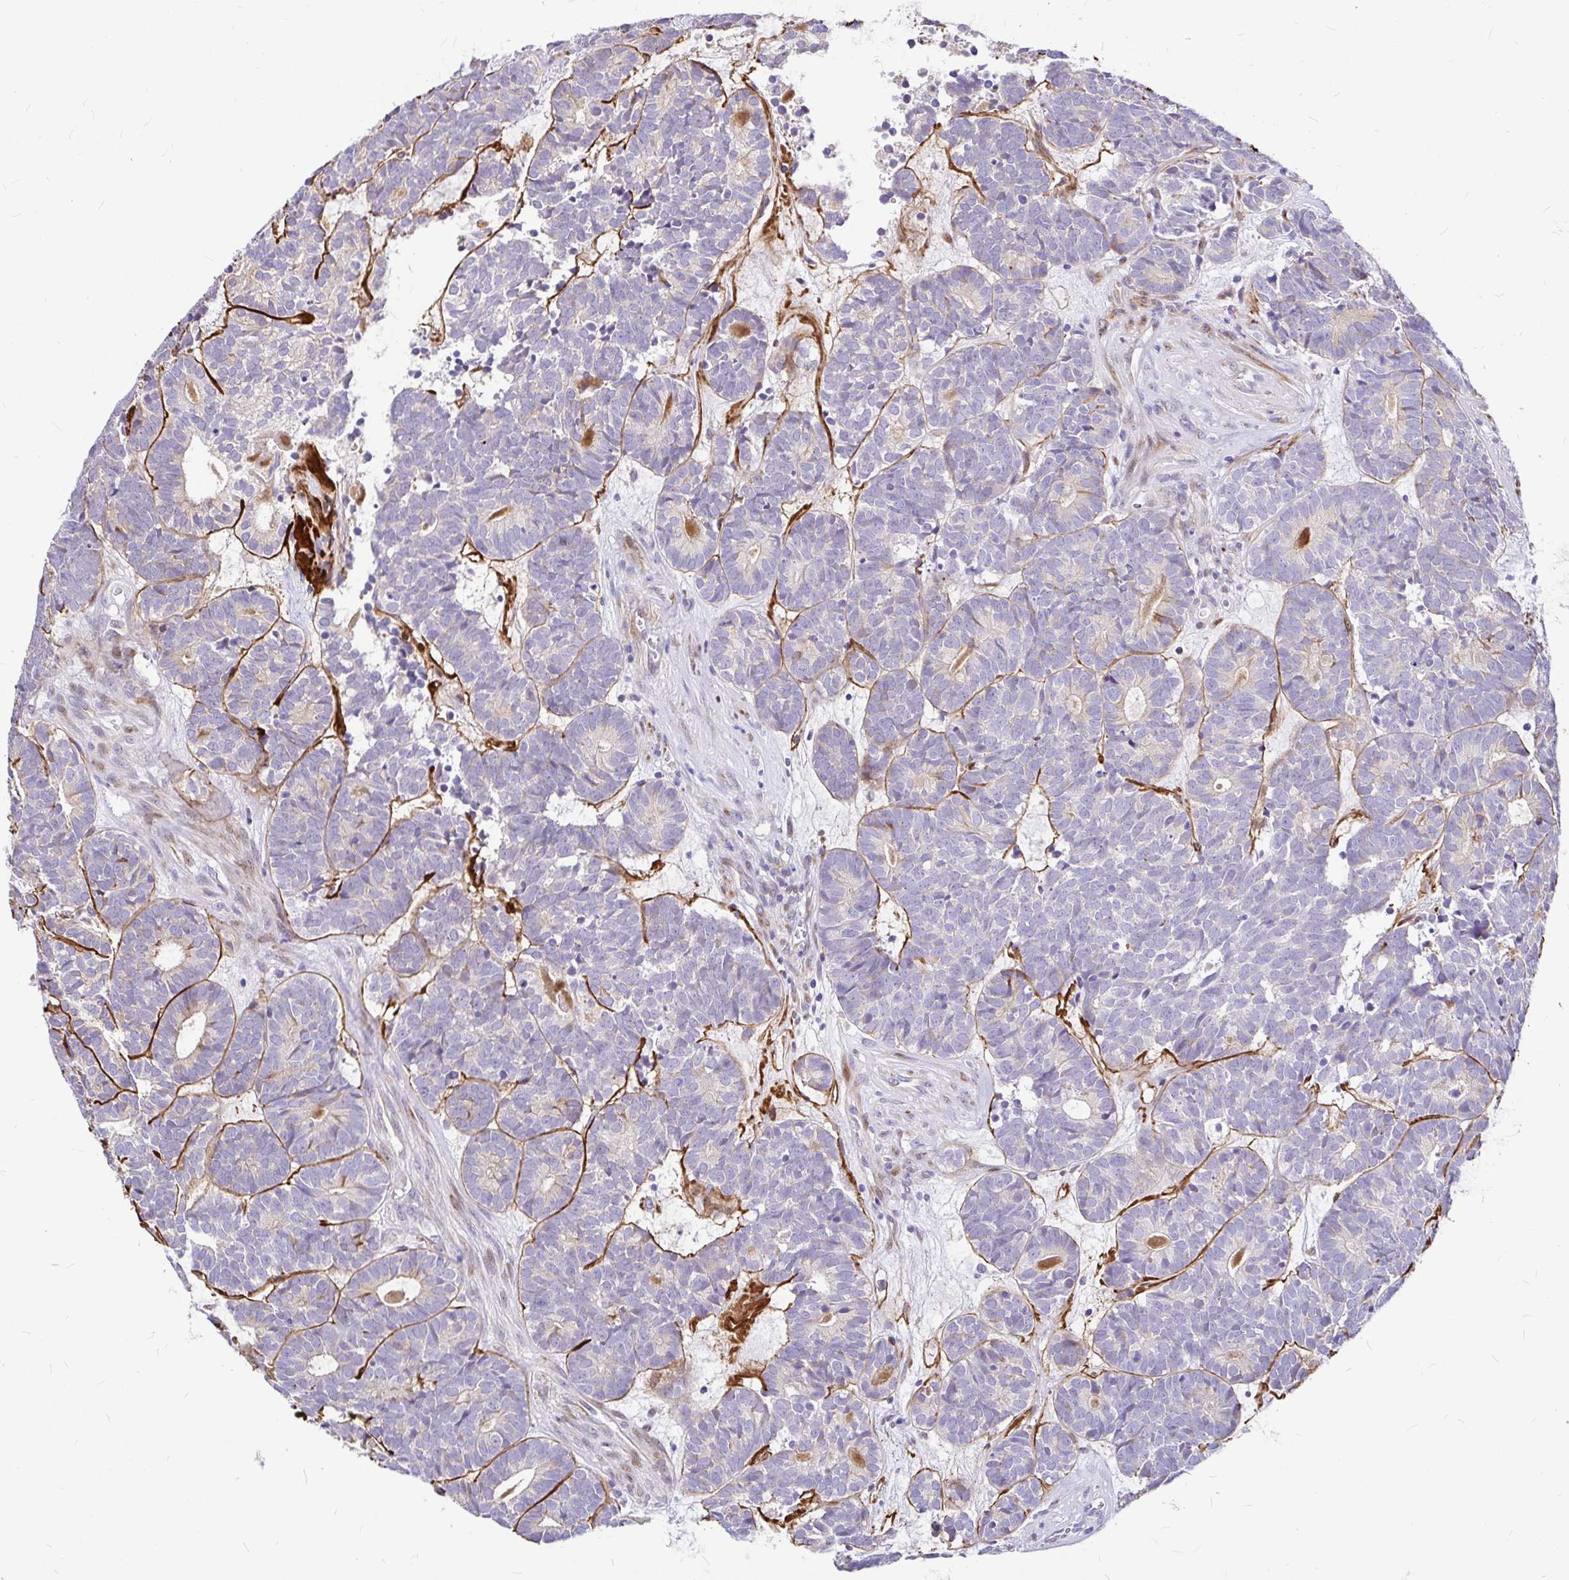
{"staining": {"intensity": "negative", "quantity": "none", "location": "none"}, "tissue": "head and neck cancer", "cell_type": "Tumor cells", "image_type": "cancer", "snomed": [{"axis": "morphology", "description": "Adenocarcinoma, NOS"}, {"axis": "topography", "description": "Head-Neck"}], "caption": "DAB (3,3'-diaminobenzidine) immunohistochemical staining of human head and neck adenocarcinoma exhibits no significant staining in tumor cells.", "gene": "GABBR2", "patient": {"sex": "female", "age": 81}}